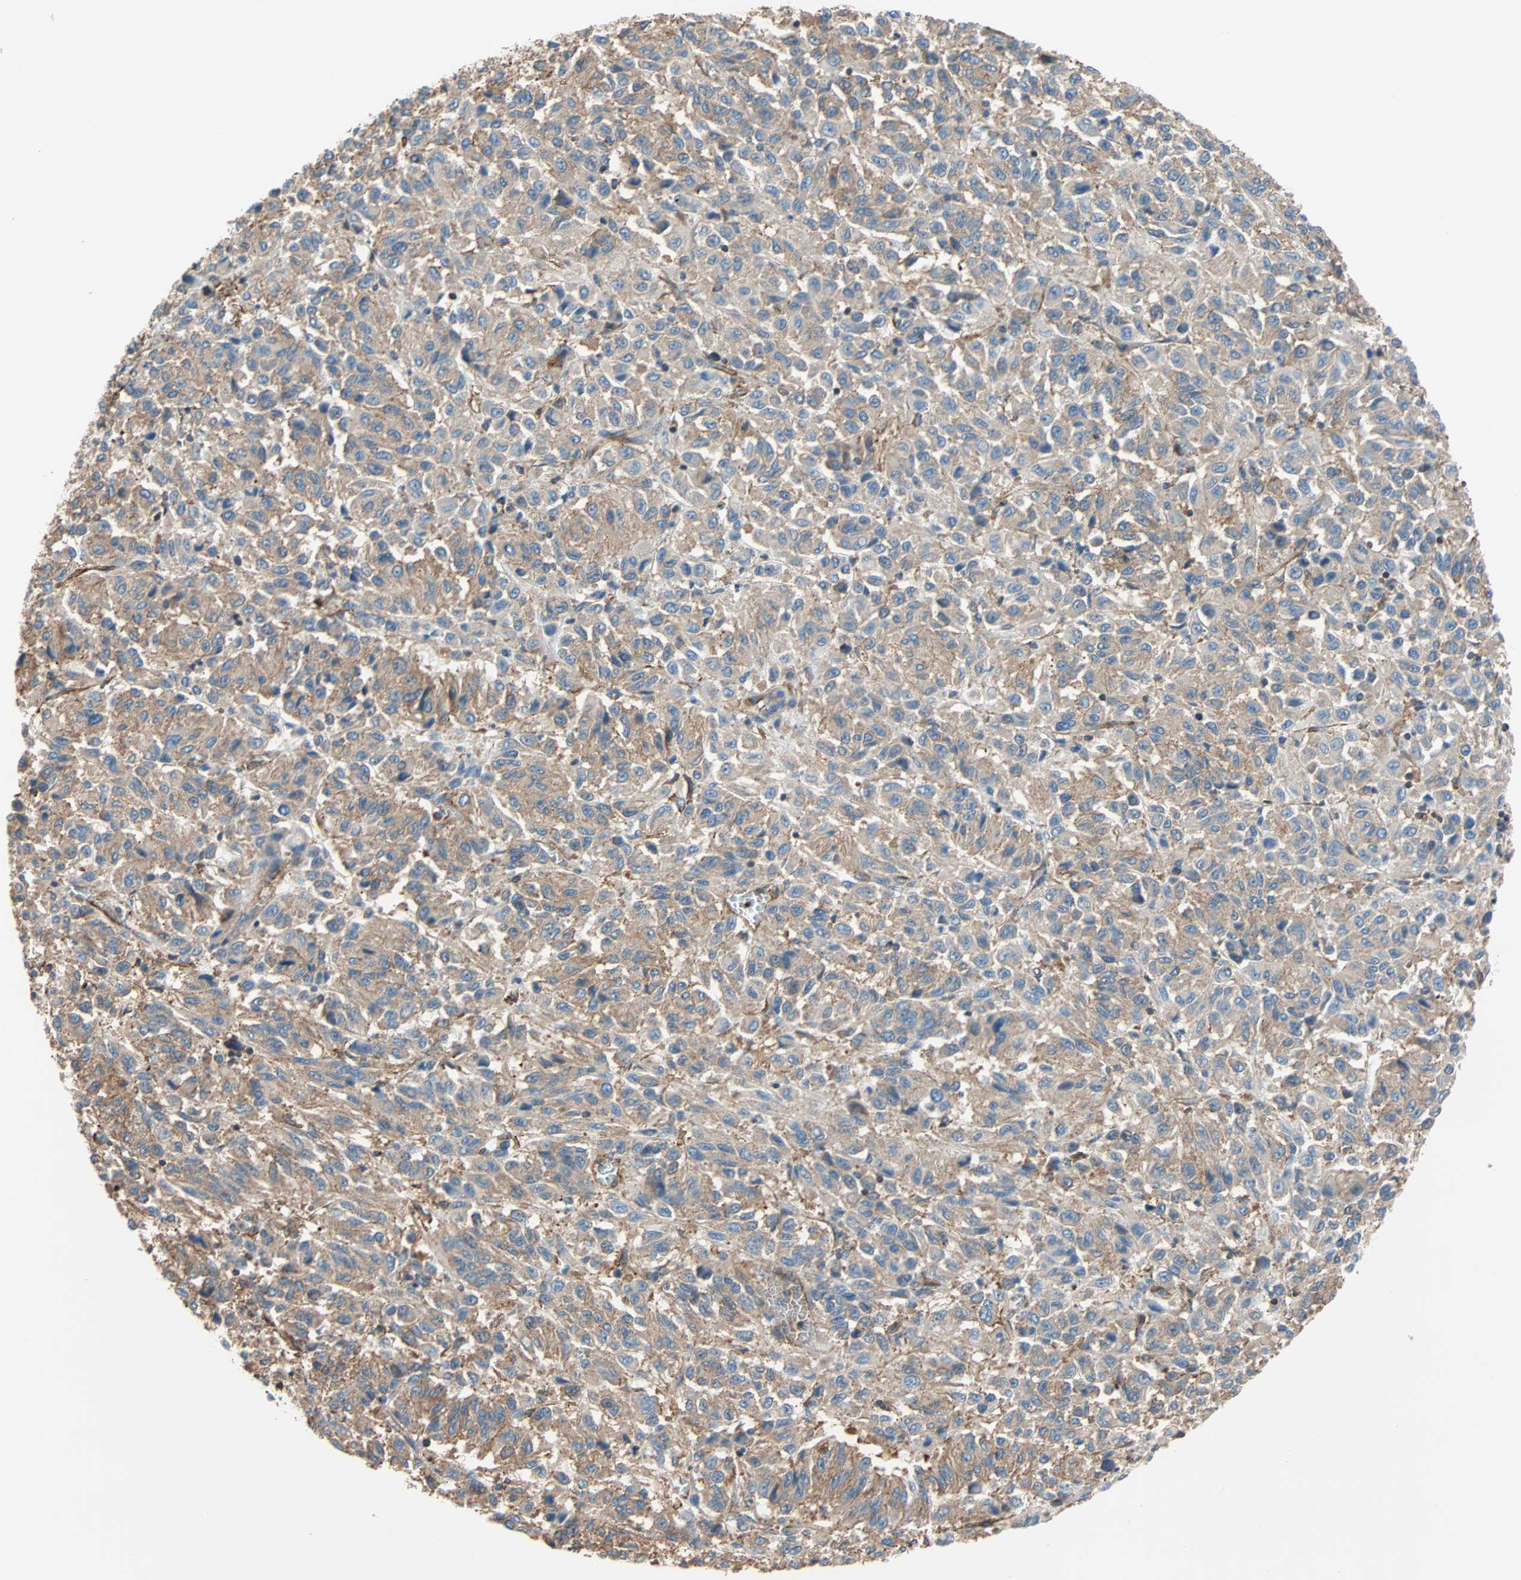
{"staining": {"intensity": "weak", "quantity": ">75%", "location": "cytoplasmic/membranous"}, "tissue": "melanoma", "cell_type": "Tumor cells", "image_type": "cancer", "snomed": [{"axis": "morphology", "description": "Malignant melanoma, Metastatic site"}, {"axis": "topography", "description": "Lung"}], "caption": "Immunohistochemistry (IHC) (DAB (3,3'-diaminobenzidine)) staining of human melanoma displays weak cytoplasmic/membranous protein staining in about >75% of tumor cells. (DAB IHC with brightfield microscopy, high magnification).", "gene": "GALNT10", "patient": {"sex": "male", "age": 64}}